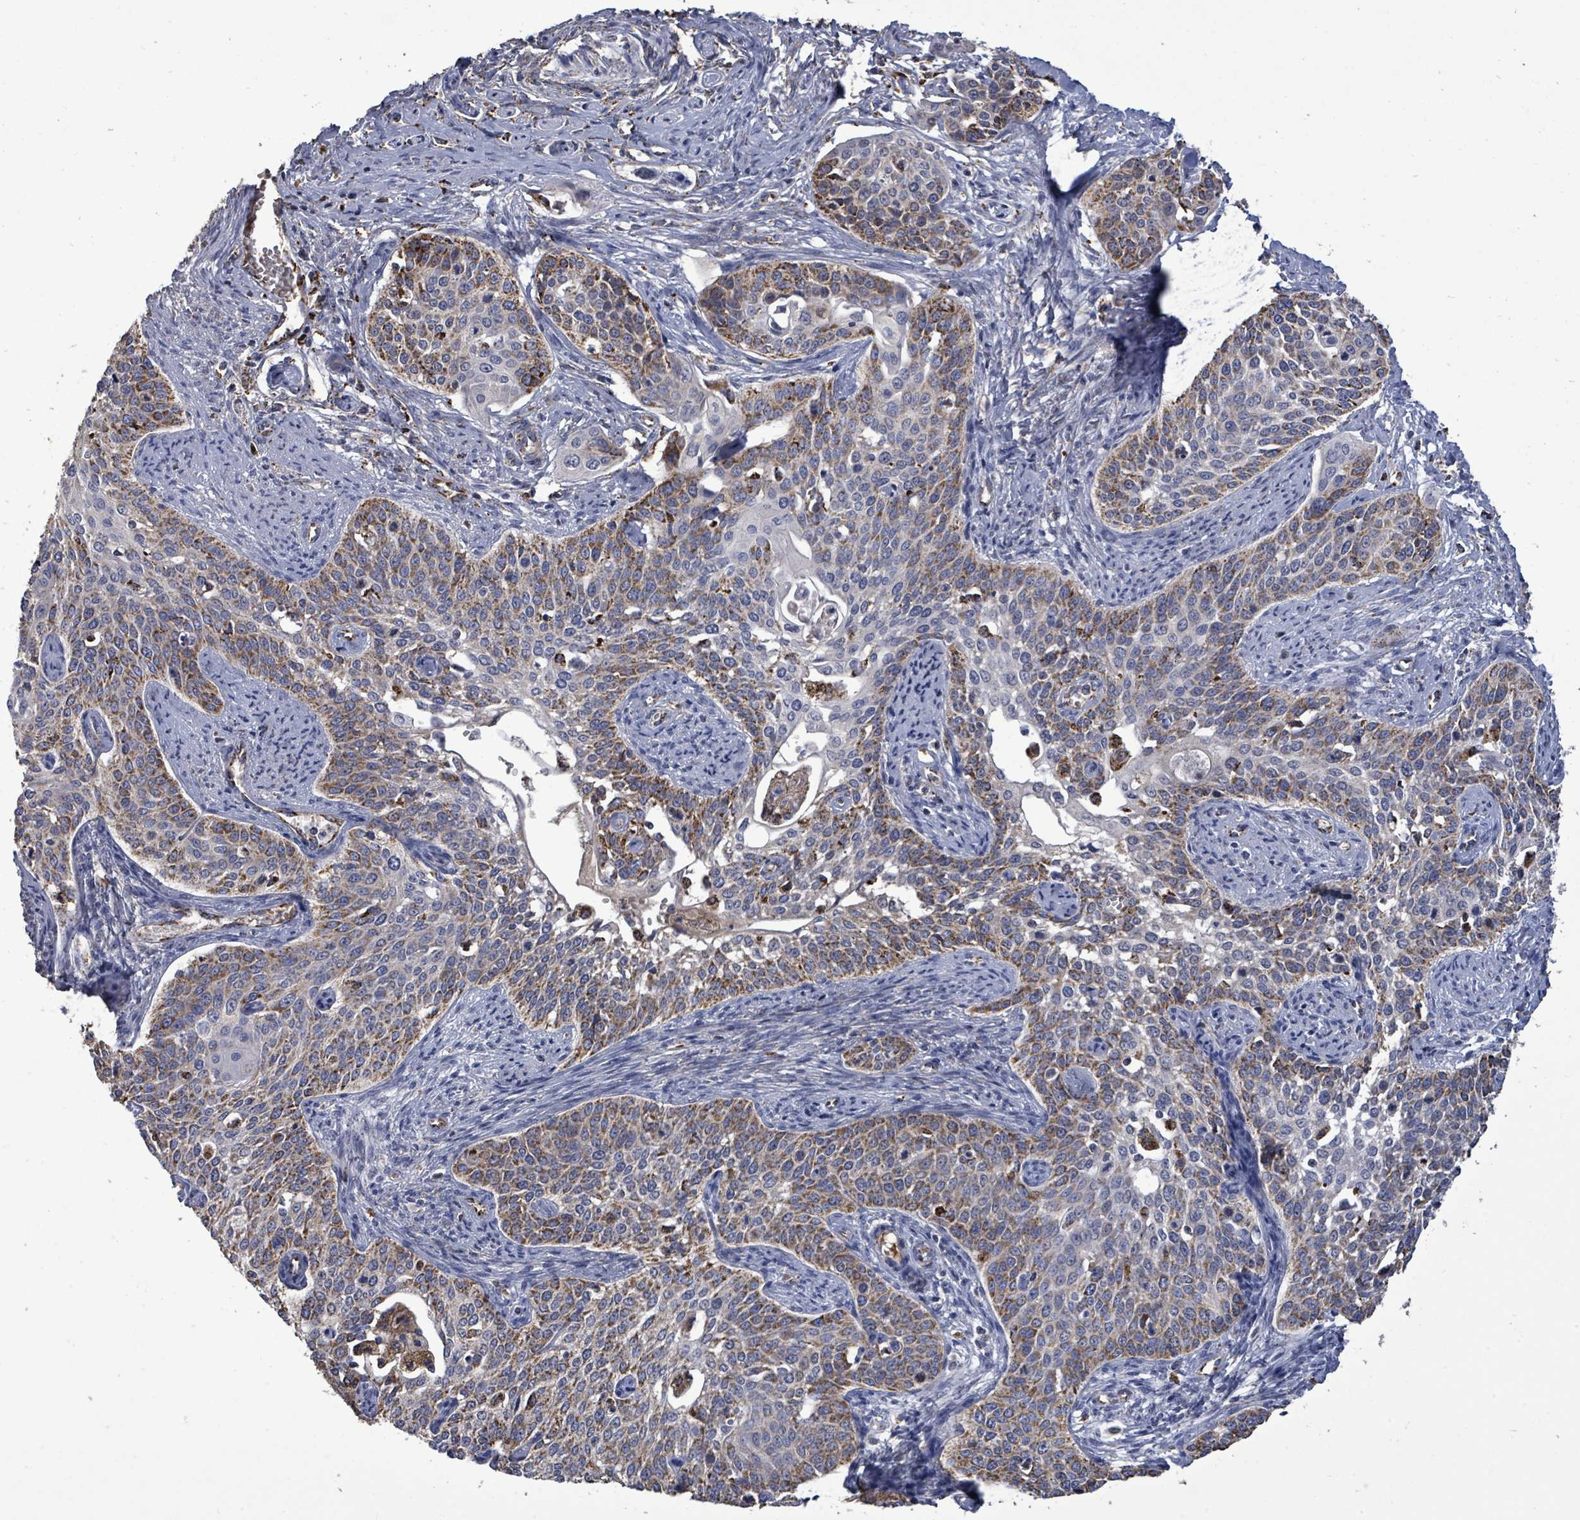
{"staining": {"intensity": "moderate", "quantity": "25%-75%", "location": "cytoplasmic/membranous"}, "tissue": "cervical cancer", "cell_type": "Tumor cells", "image_type": "cancer", "snomed": [{"axis": "morphology", "description": "Squamous cell carcinoma, NOS"}, {"axis": "topography", "description": "Cervix"}], "caption": "The image displays immunohistochemical staining of cervical cancer. There is moderate cytoplasmic/membranous staining is seen in about 25%-75% of tumor cells. (brown staining indicates protein expression, while blue staining denotes nuclei).", "gene": "MTMR12", "patient": {"sex": "female", "age": 44}}